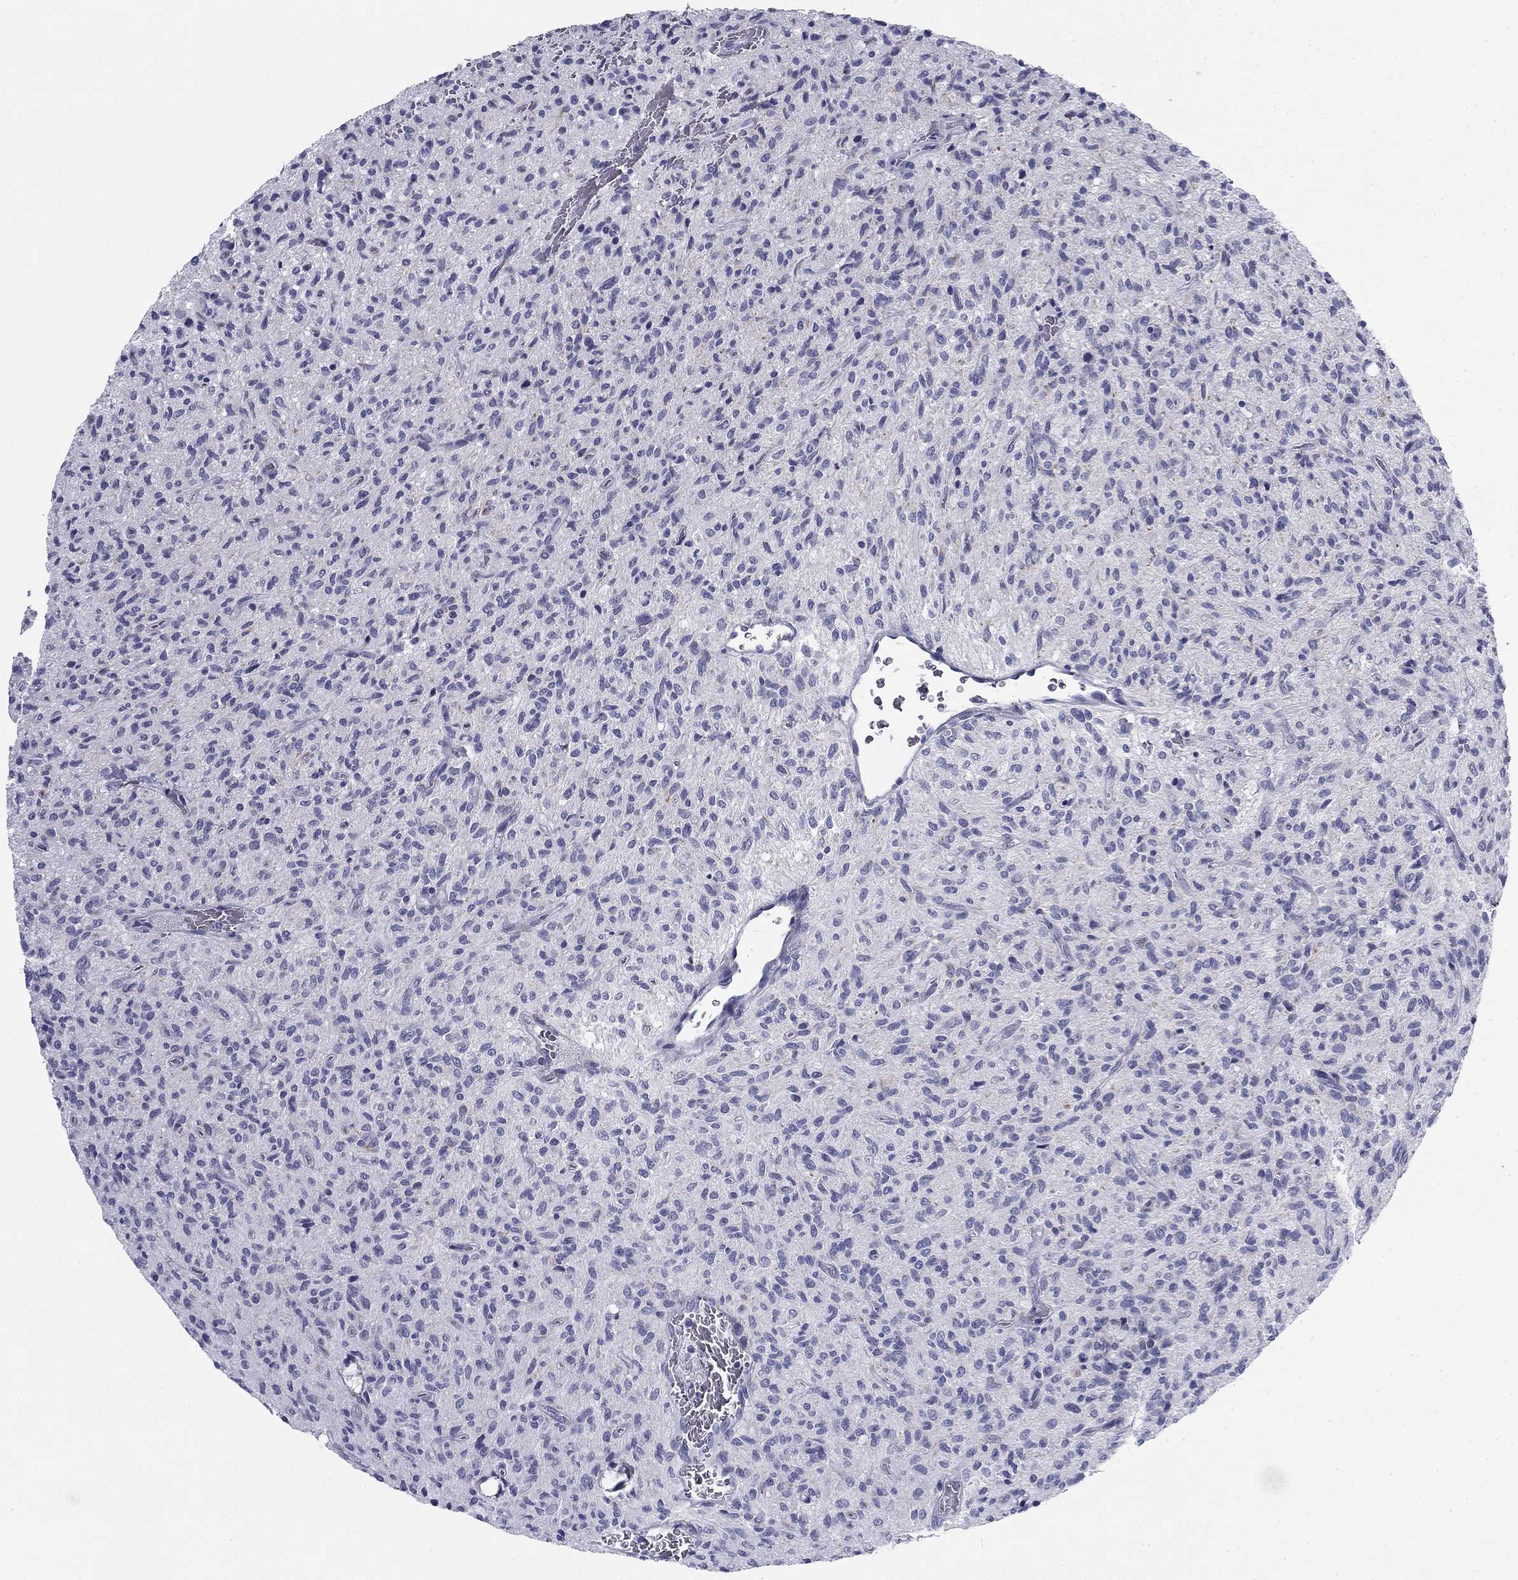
{"staining": {"intensity": "negative", "quantity": "none", "location": "none"}, "tissue": "glioma", "cell_type": "Tumor cells", "image_type": "cancer", "snomed": [{"axis": "morphology", "description": "Glioma, malignant, High grade"}, {"axis": "topography", "description": "Brain"}], "caption": "Tumor cells are negative for protein expression in human glioma. (Brightfield microscopy of DAB (3,3'-diaminobenzidine) immunohistochemistry (IHC) at high magnification).", "gene": "ZP2", "patient": {"sex": "male", "age": 64}}